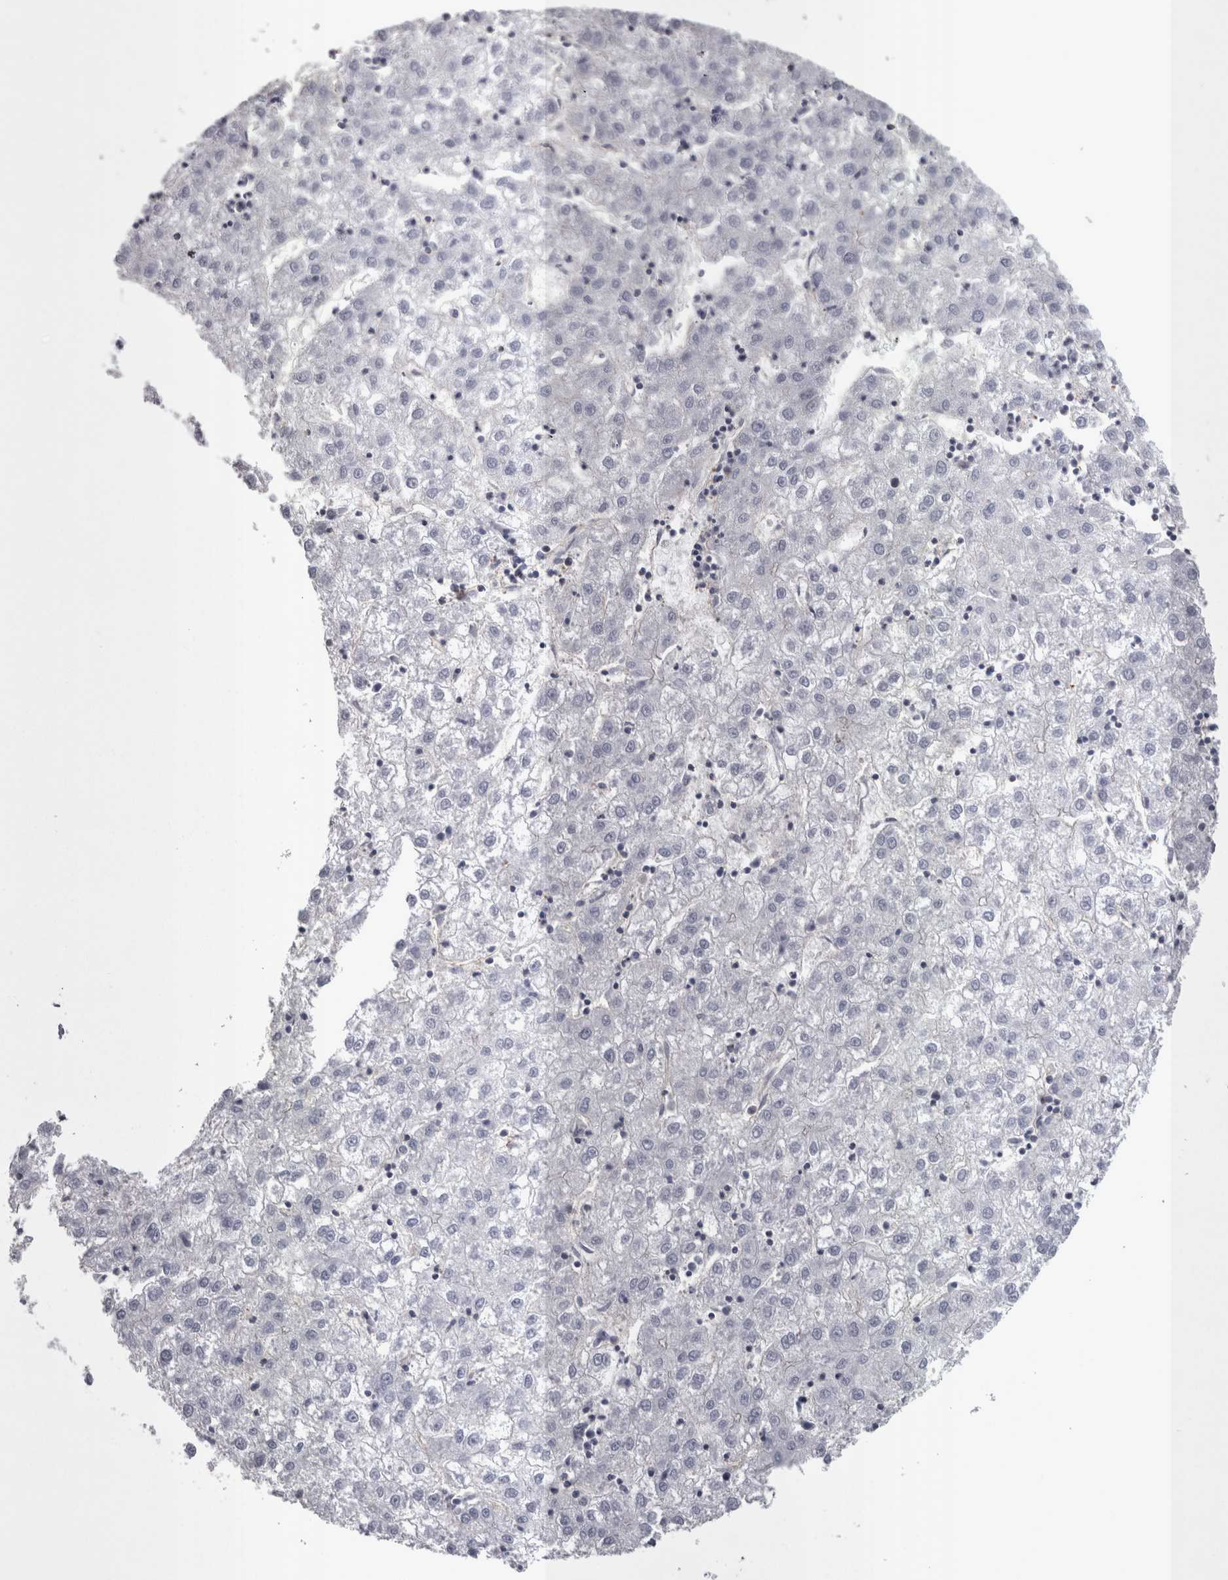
{"staining": {"intensity": "negative", "quantity": "none", "location": "none"}, "tissue": "liver cancer", "cell_type": "Tumor cells", "image_type": "cancer", "snomed": [{"axis": "morphology", "description": "Carcinoma, Hepatocellular, NOS"}, {"axis": "topography", "description": "Liver"}], "caption": "Protein analysis of liver cancer shows no significant staining in tumor cells. (IHC, brightfield microscopy, high magnification).", "gene": "LYZL6", "patient": {"sex": "male", "age": 72}}